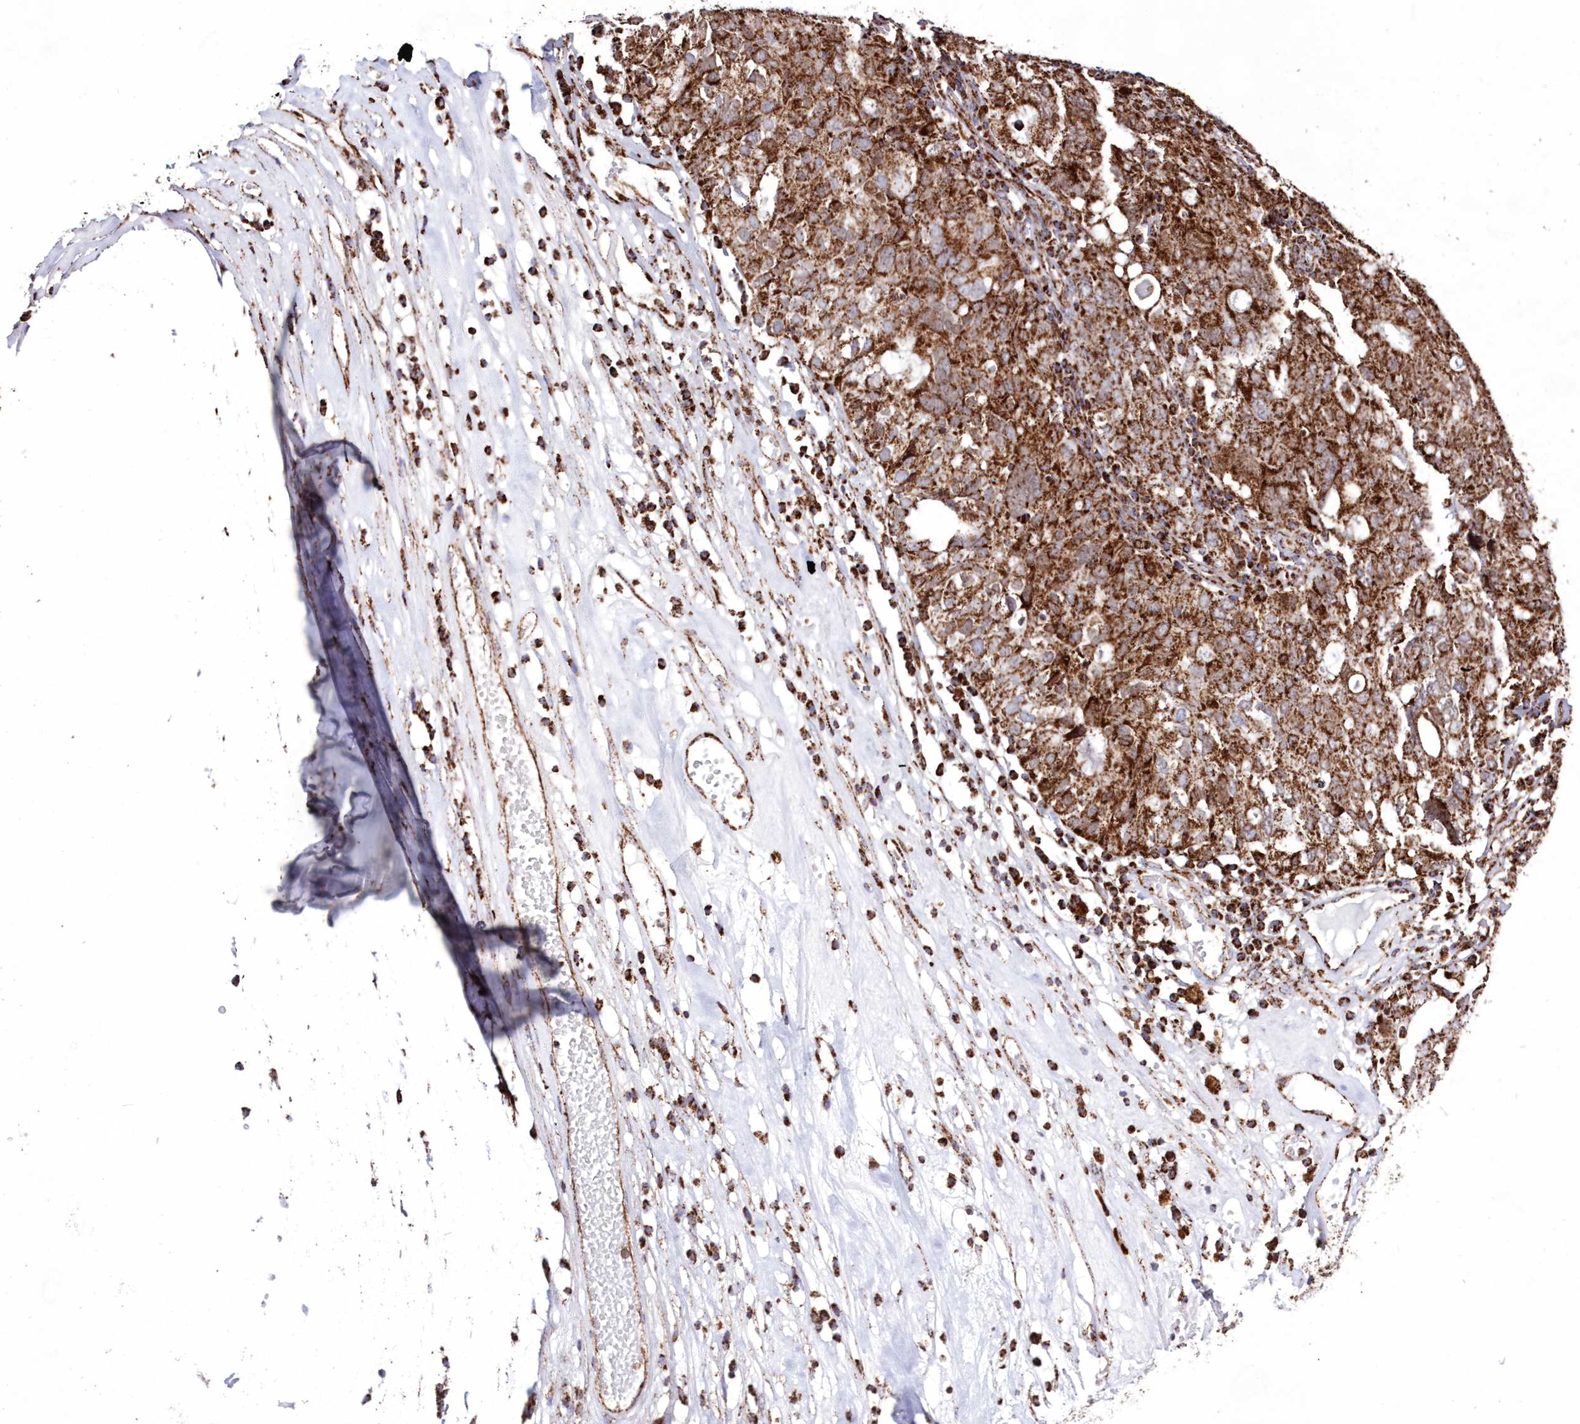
{"staining": {"intensity": "moderate", "quantity": ">75%", "location": "cytoplasmic/membranous"}, "tissue": "ovarian cancer", "cell_type": "Tumor cells", "image_type": "cancer", "snomed": [{"axis": "morphology", "description": "Carcinoma, endometroid"}, {"axis": "topography", "description": "Ovary"}], "caption": "Ovarian endometroid carcinoma tissue demonstrates moderate cytoplasmic/membranous positivity in about >75% of tumor cells (DAB IHC, brown staining for protein, blue staining for nuclei).", "gene": "HADHB", "patient": {"sex": "female", "age": 62}}